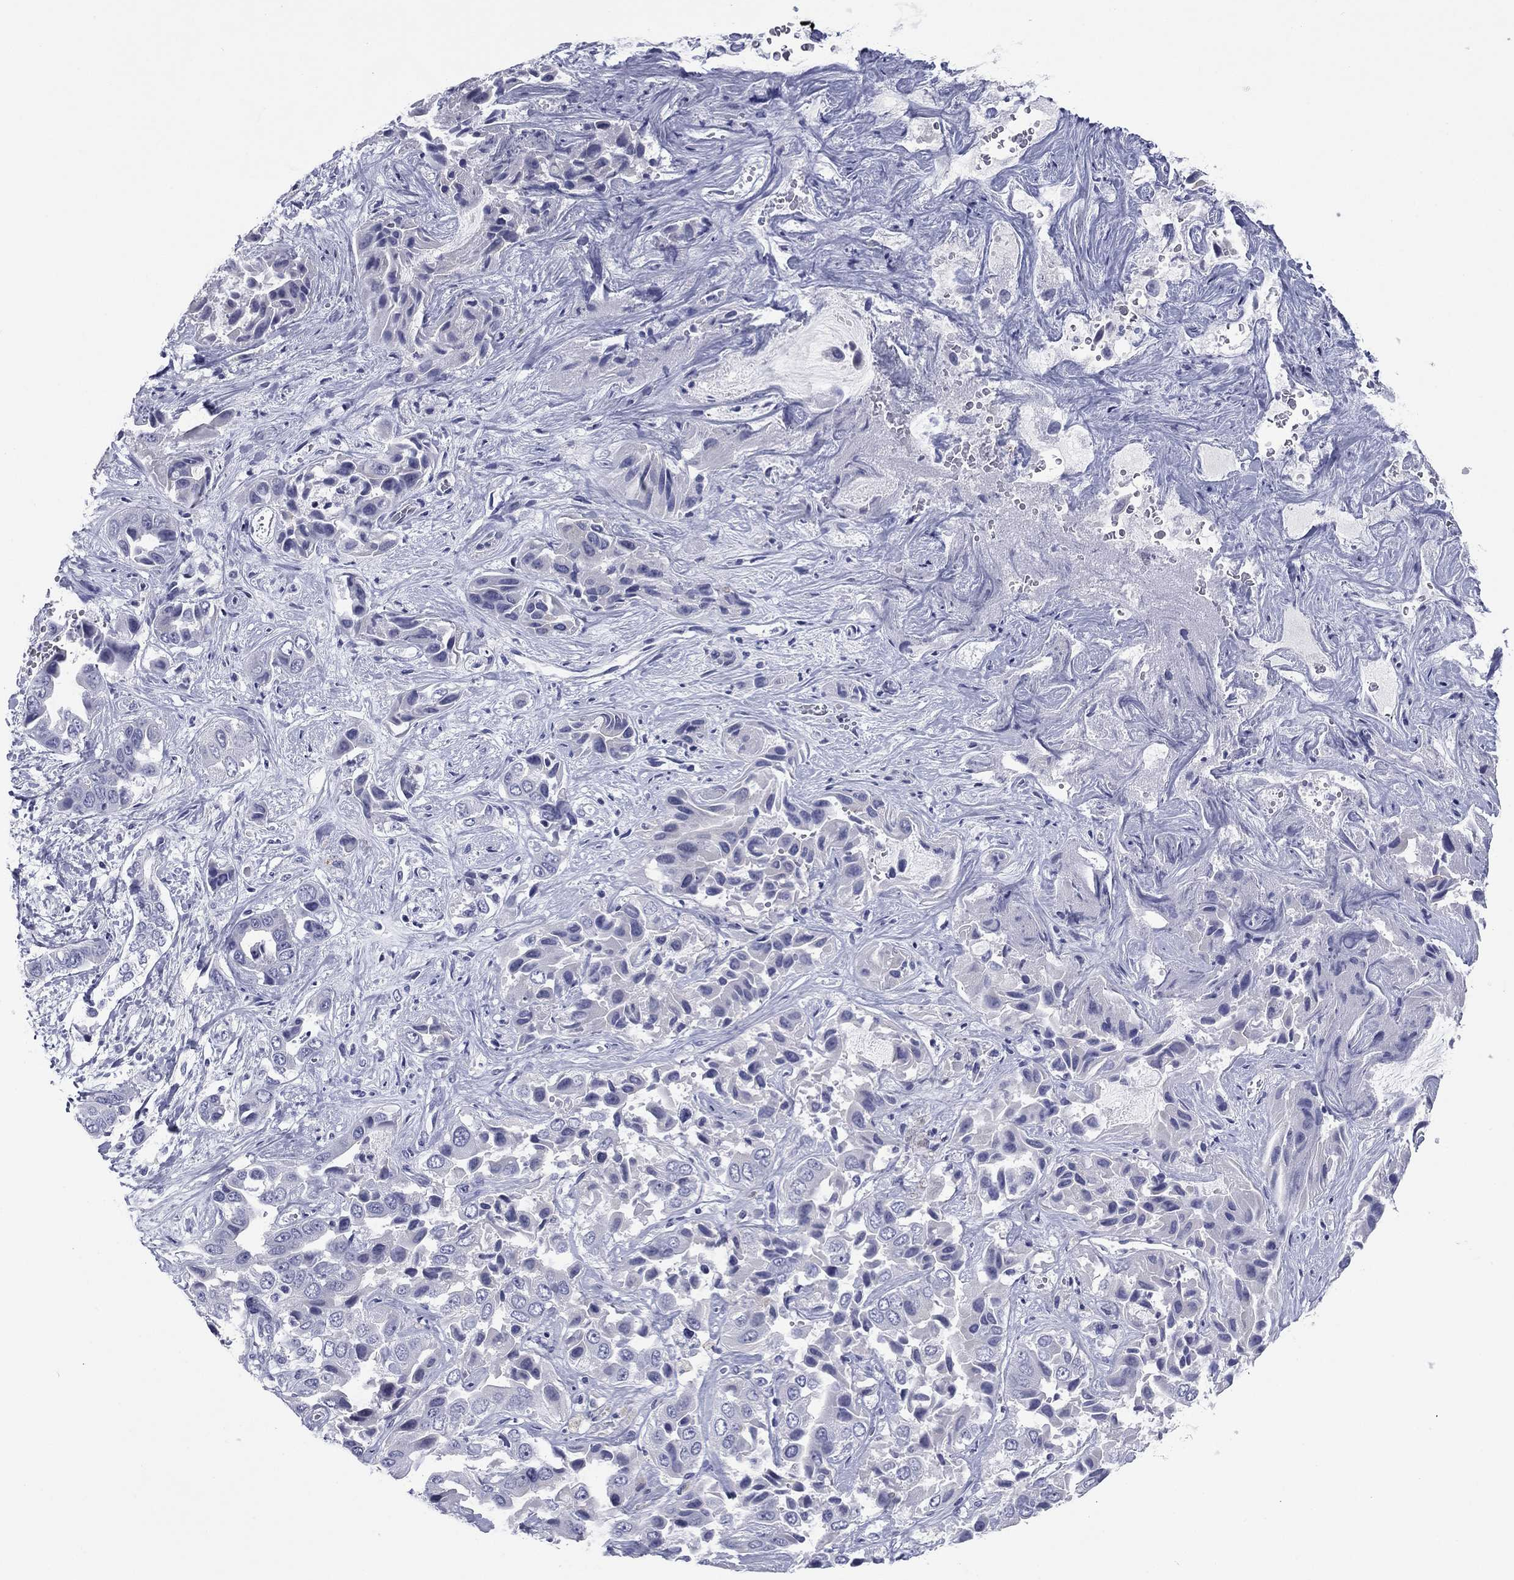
{"staining": {"intensity": "strong", "quantity": "<25%", "location": "cytoplasmic/membranous"}, "tissue": "liver cancer", "cell_type": "Tumor cells", "image_type": "cancer", "snomed": [{"axis": "morphology", "description": "Cholangiocarcinoma"}, {"axis": "topography", "description": "Liver"}], "caption": "Immunohistochemical staining of human liver cholangiocarcinoma displays strong cytoplasmic/membranous protein expression in about <25% of tumor cells.", "gene": "ABCC2", "patient": {"sex": "female", "age": 52}}